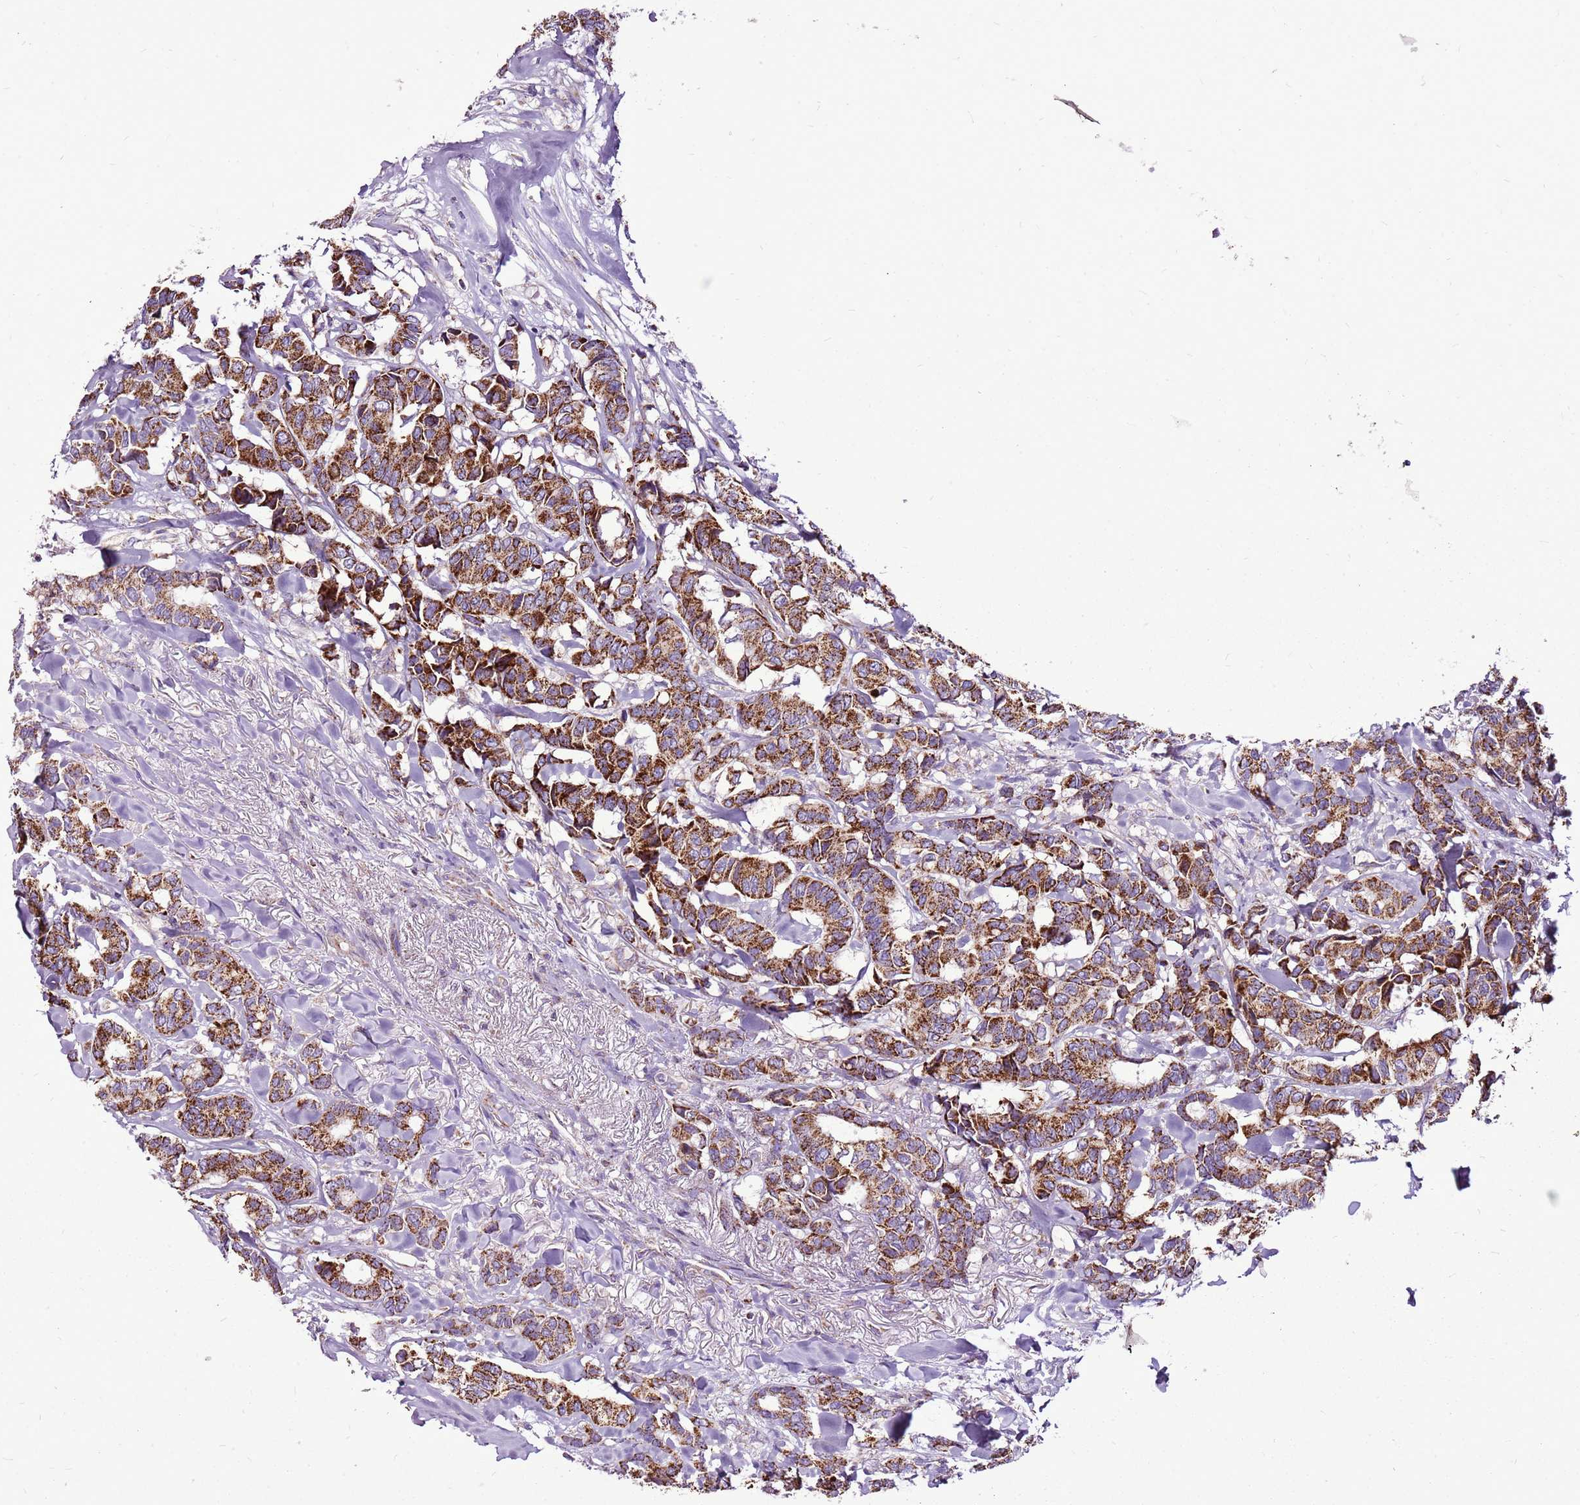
{"staining": {"intensity": "strong", "quantity": ">75%", "location": "cytoplasmic/membranous"}, "tissue": "breast cancer", "cell_type": "Tumor cells", "image_type": "cancer", "snomed": [{"axis": "morphology", "description": "Duct carcinoma"}, {"axis": "topography", "description": "Breast"}], "caption": "Protein expression analysis of human breast cancer reveals strong cytoplasmic/membranous staining in about >75% of tumor cells.", "gene": "GCDH", "patient": {"sex": "female", "age": 87}}